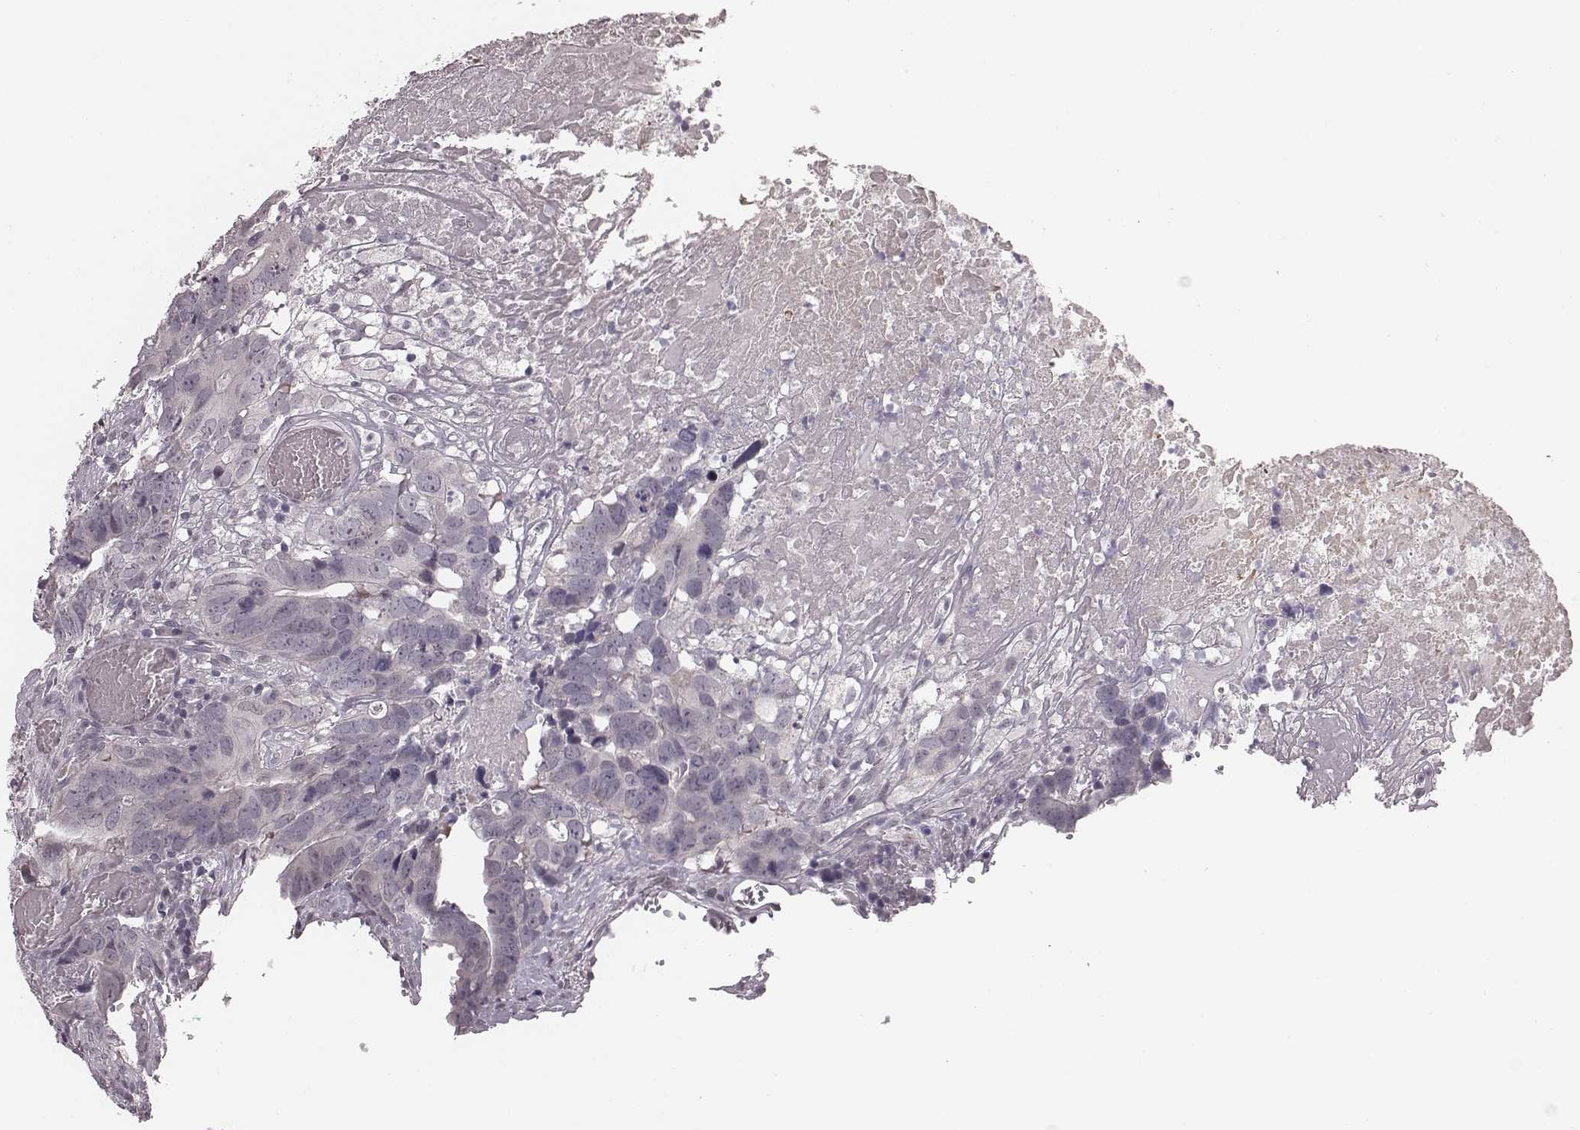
{"staining": {"intensity": "negative", "quantity": "none", "location": "none"}, "tissue": "colorectal cancer", "cell_type": "Tumor cells", "image_type": "cancer", "snomed": [{"axis": "morphology", "description": "Adenocarcinoma, NOS"}, {"axis": "topography", "description": "Colon"}], "caption": "Tumor cells show no significant protein positivity in colorectal adenocarcinoma. (Stains: DAB immunohistochemistry (IHC) with hematoxylin counter stain, Microscopy: brightfield microscopy at high magnification).", "gene": "RPGRIP1", "patient": {"sex": "female", "age": 82}}